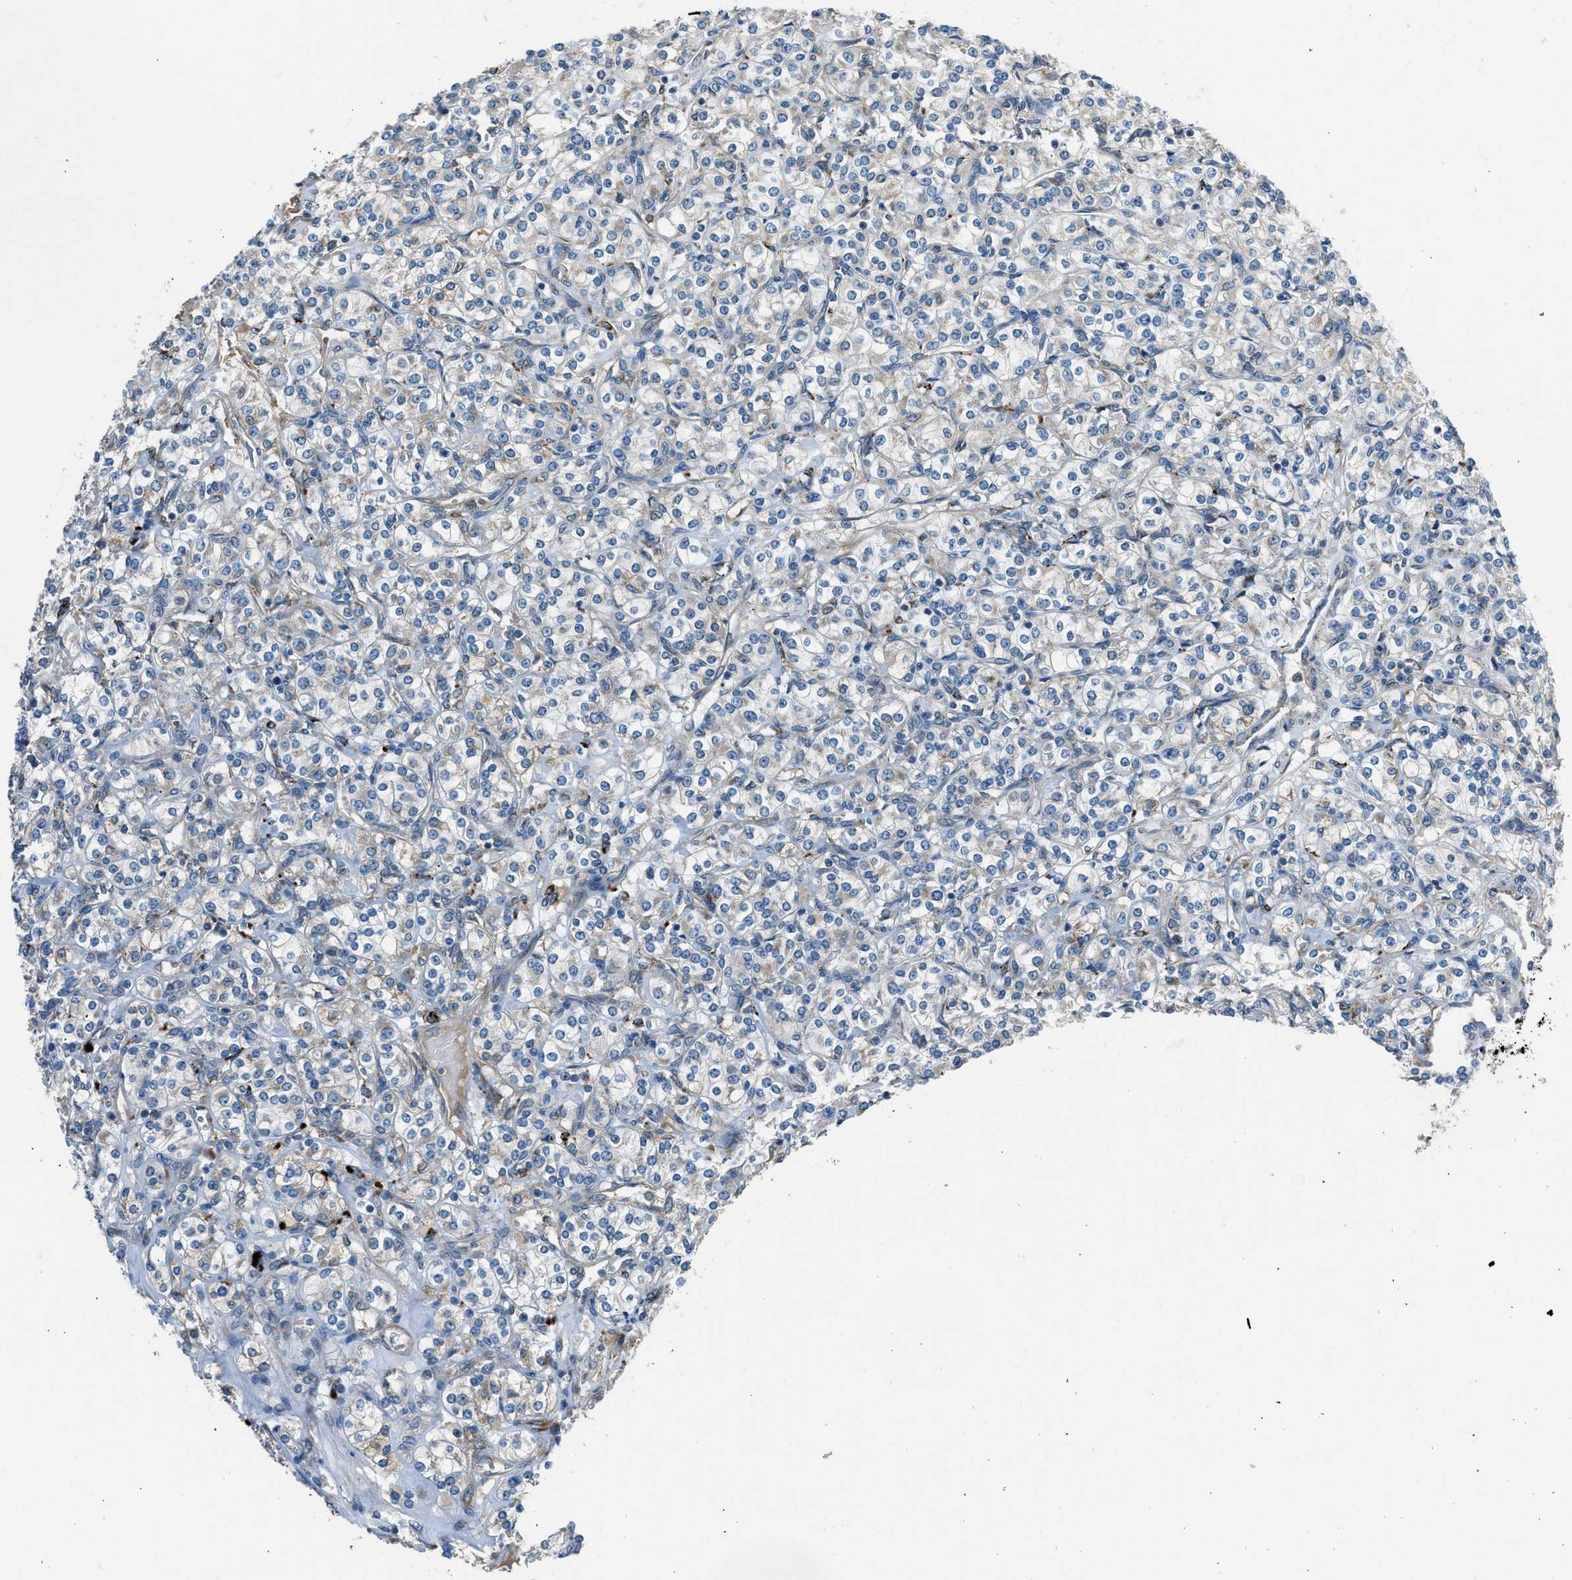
{"staining": {"intensity": "negative", "quantity": "none", "location": "none"}, "tissue": "renal cancer", "cell_type": "Tumor cells", "image_type": "cancer", "snomed": [{"axis": "morphology", "description": "Adenocarcinoma, NOS"}, {"axis": "topography", "description": "Kidney"}], "caption": "IHC micrograph of neoplastic tissue: human renal cancer stained with DAB demonstrates no significant protein staining in tumor cells. (Stains: DAB IHC with hematoxylin counter stain, Microscopy: brightfield microscopy at high magnification).", "gene": "LMBR1", "patient": {"sex": "male", "age": 77}}